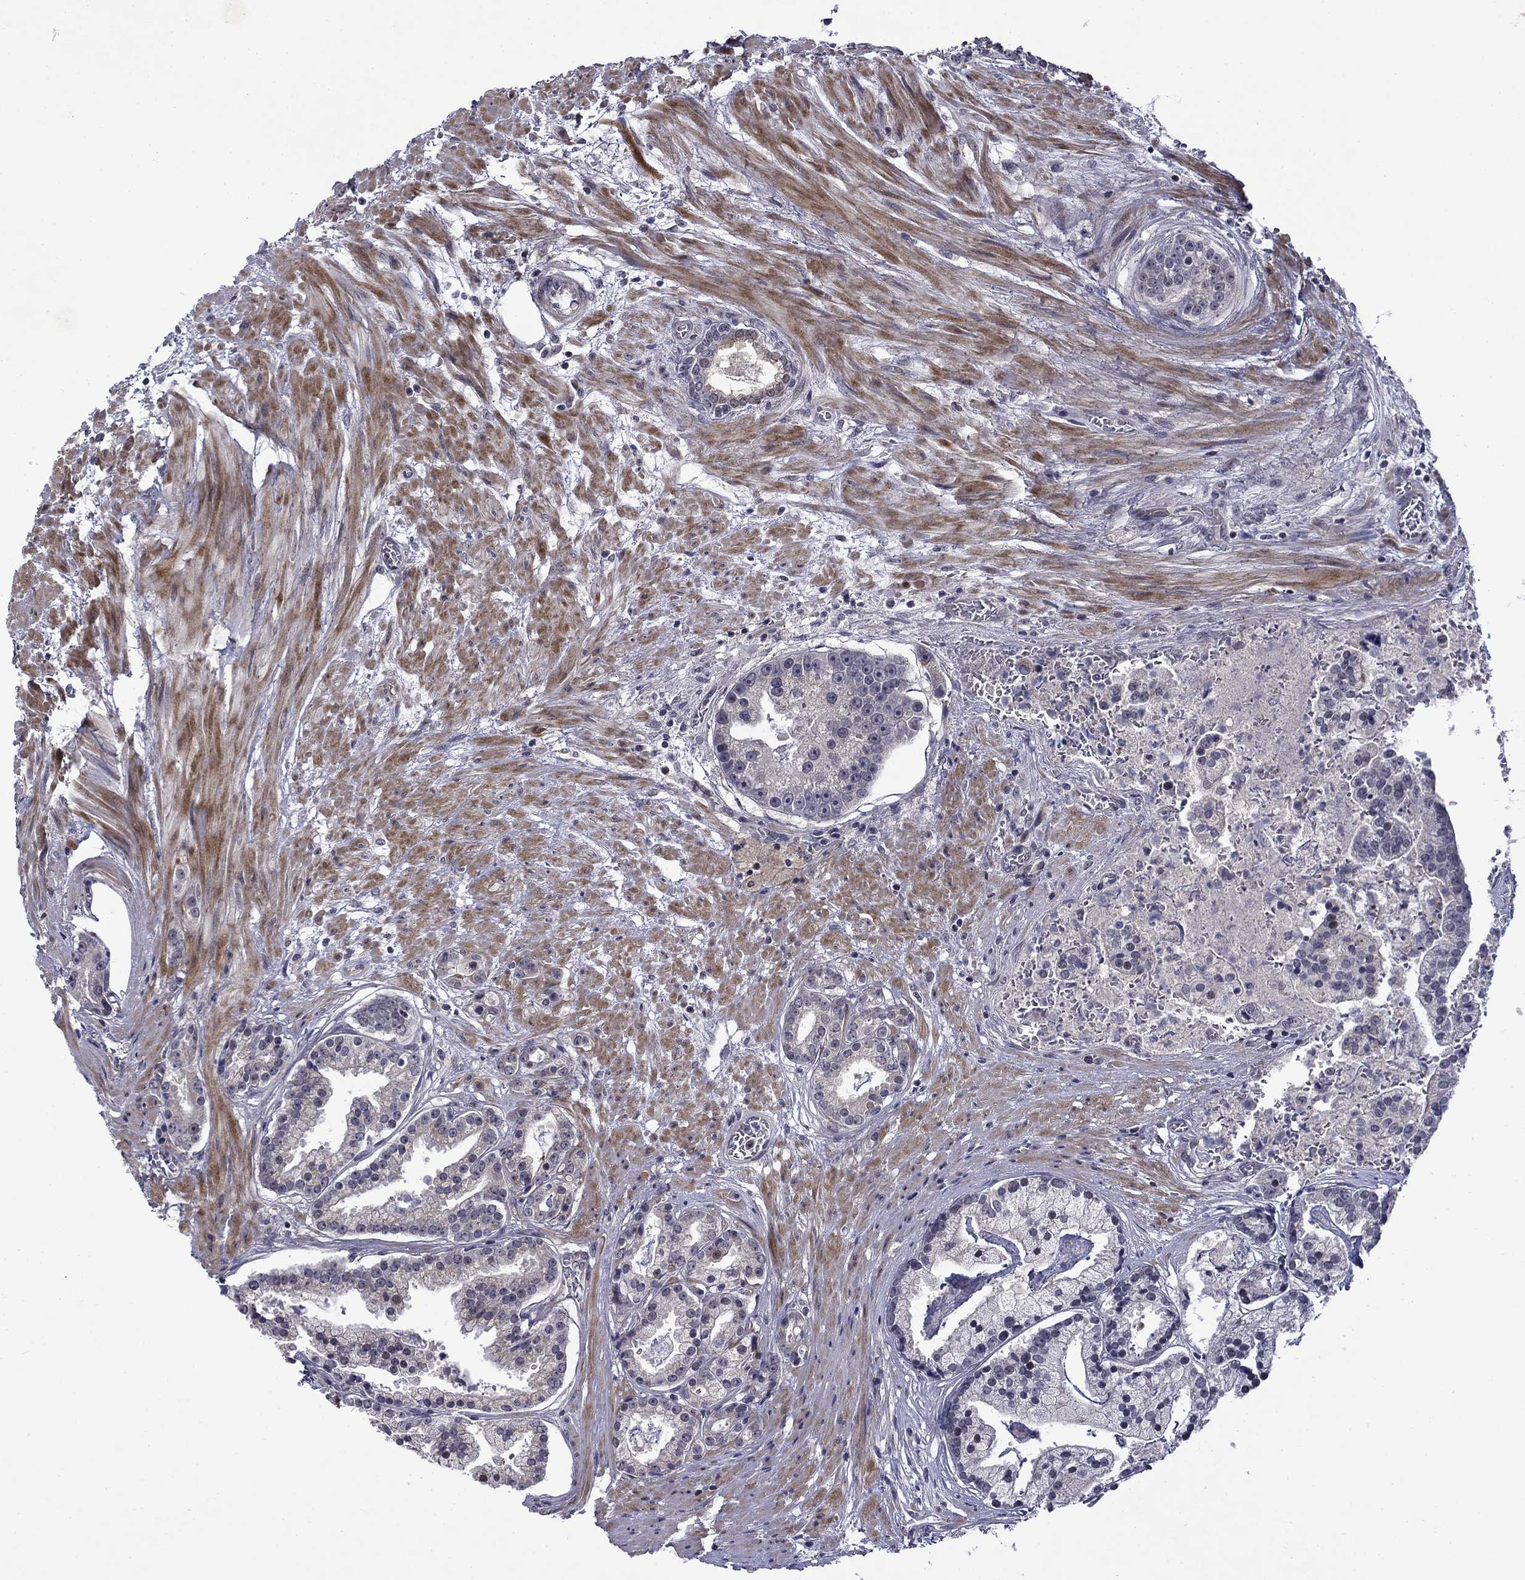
{"staining": {"intensity": "negative", "quantity": "none", "location": "none"}, "tissue": "prostate cancer", "cell_type": "Tumor cells", "image_type": "cancer", "snomed": [{"axis": "morphology", "description": "Adenocarcinoma, NOS"}, {"axis": "topography", "description": "Prostate and seminal vesicle, NOS"}, {"axis": "topography", "description": "Prostate"}], "caption": "IHC image of human prostate adenocarcinoma stained for a protein (brown), which shows no positivity in tumor cells.", "gene": "B3GAT1", "patient": {"sex": "male", "age": 44}}